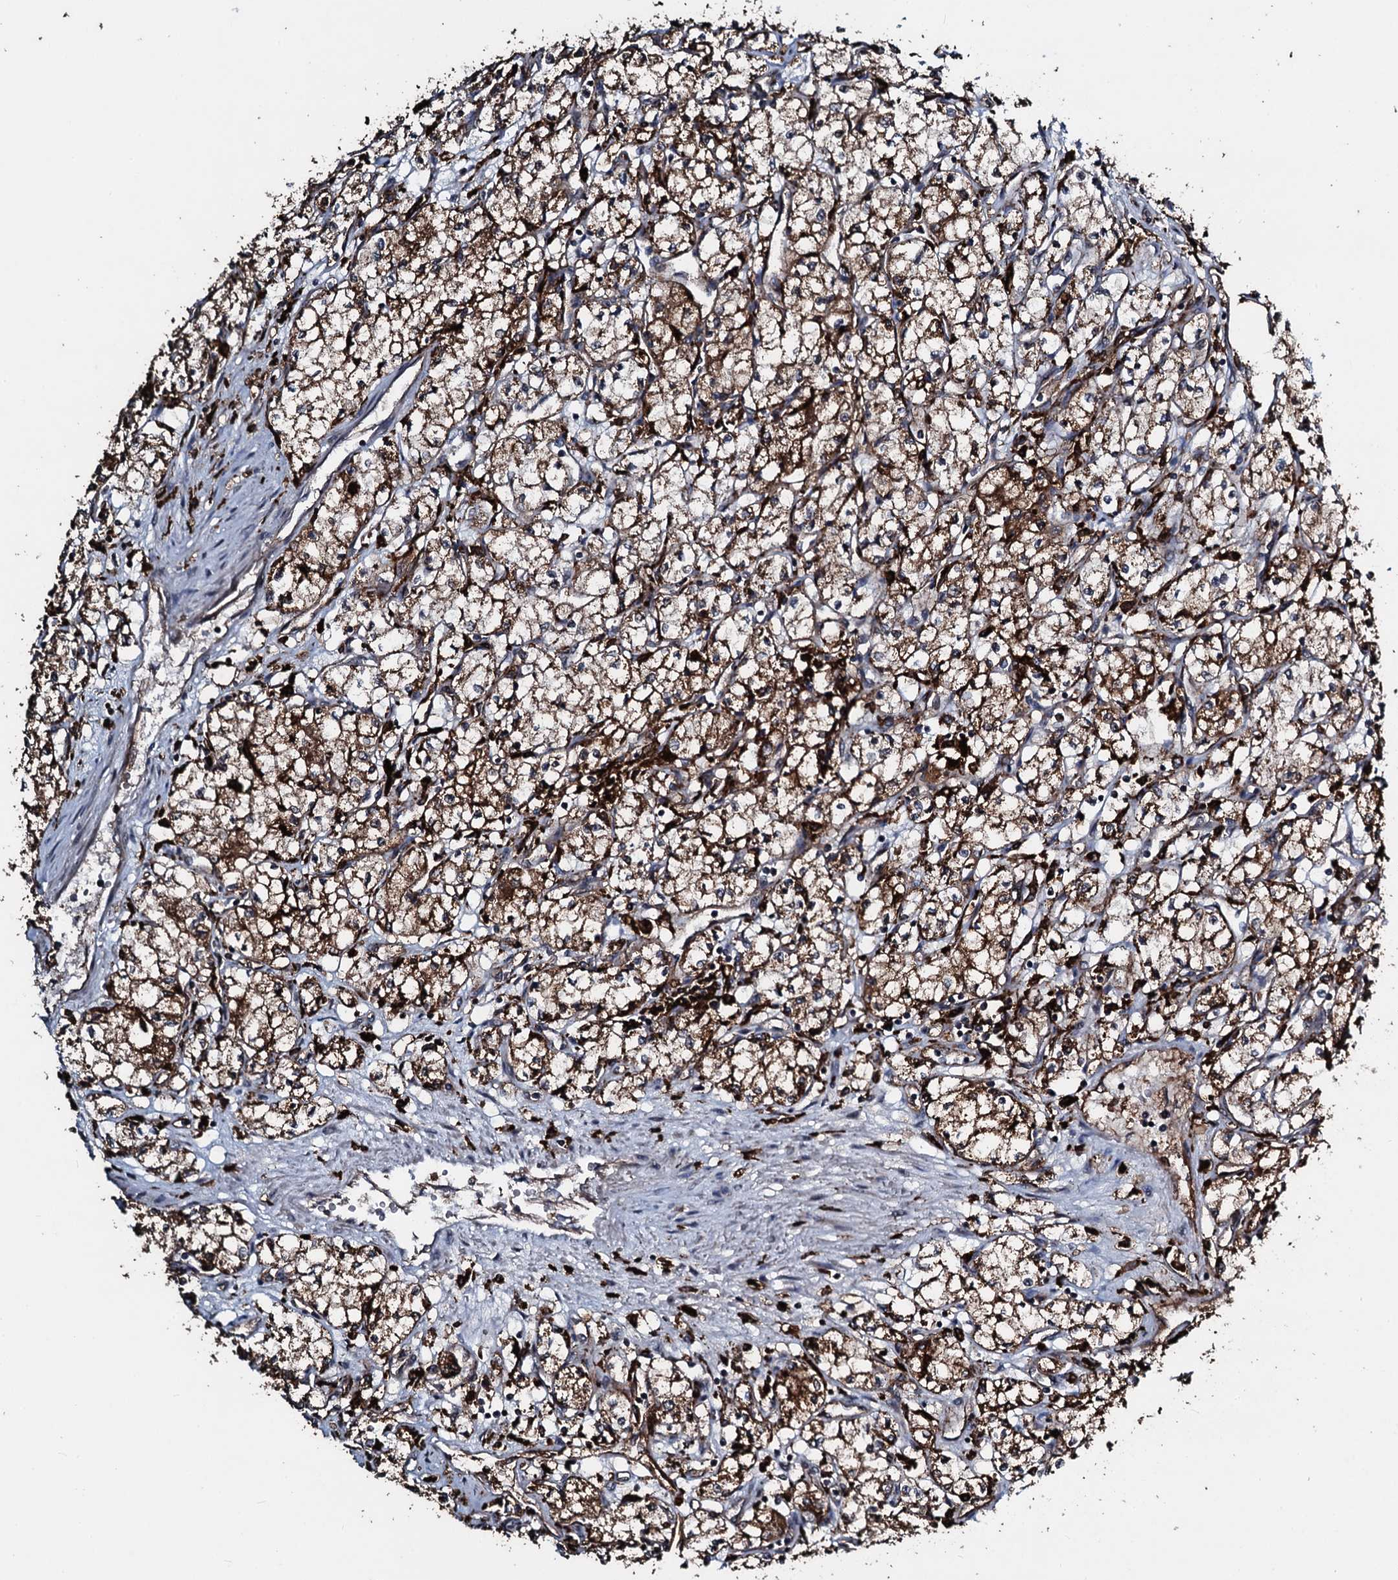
{"staining": {"intensity": "moderate", "quantity": ">75%", "location": "cytoplasmic/membranous"}, "tissue": "renal cancer", "cell_type": "Tumor cells", "image_type": "cancer", "snomed": [{"axis": "morphology", "description": "Adenocarcinoma, NOS"}, {"axis": "topography", "description": "Kidney"}], "caption": "Immunohistochemistry staining of renal cancer, which reveals medium levels of moderate cytoplasmic/membranous staining in about >75% of tumor cells indicating moderate cytoplasmic/membranous protein expression. The staining was performed using DAB (brown) for protein detection and nuclei were counterstained in hematoxylin (blue).", "gene": "TPGS2", "patient": {"sex": "male", "age": 59}}